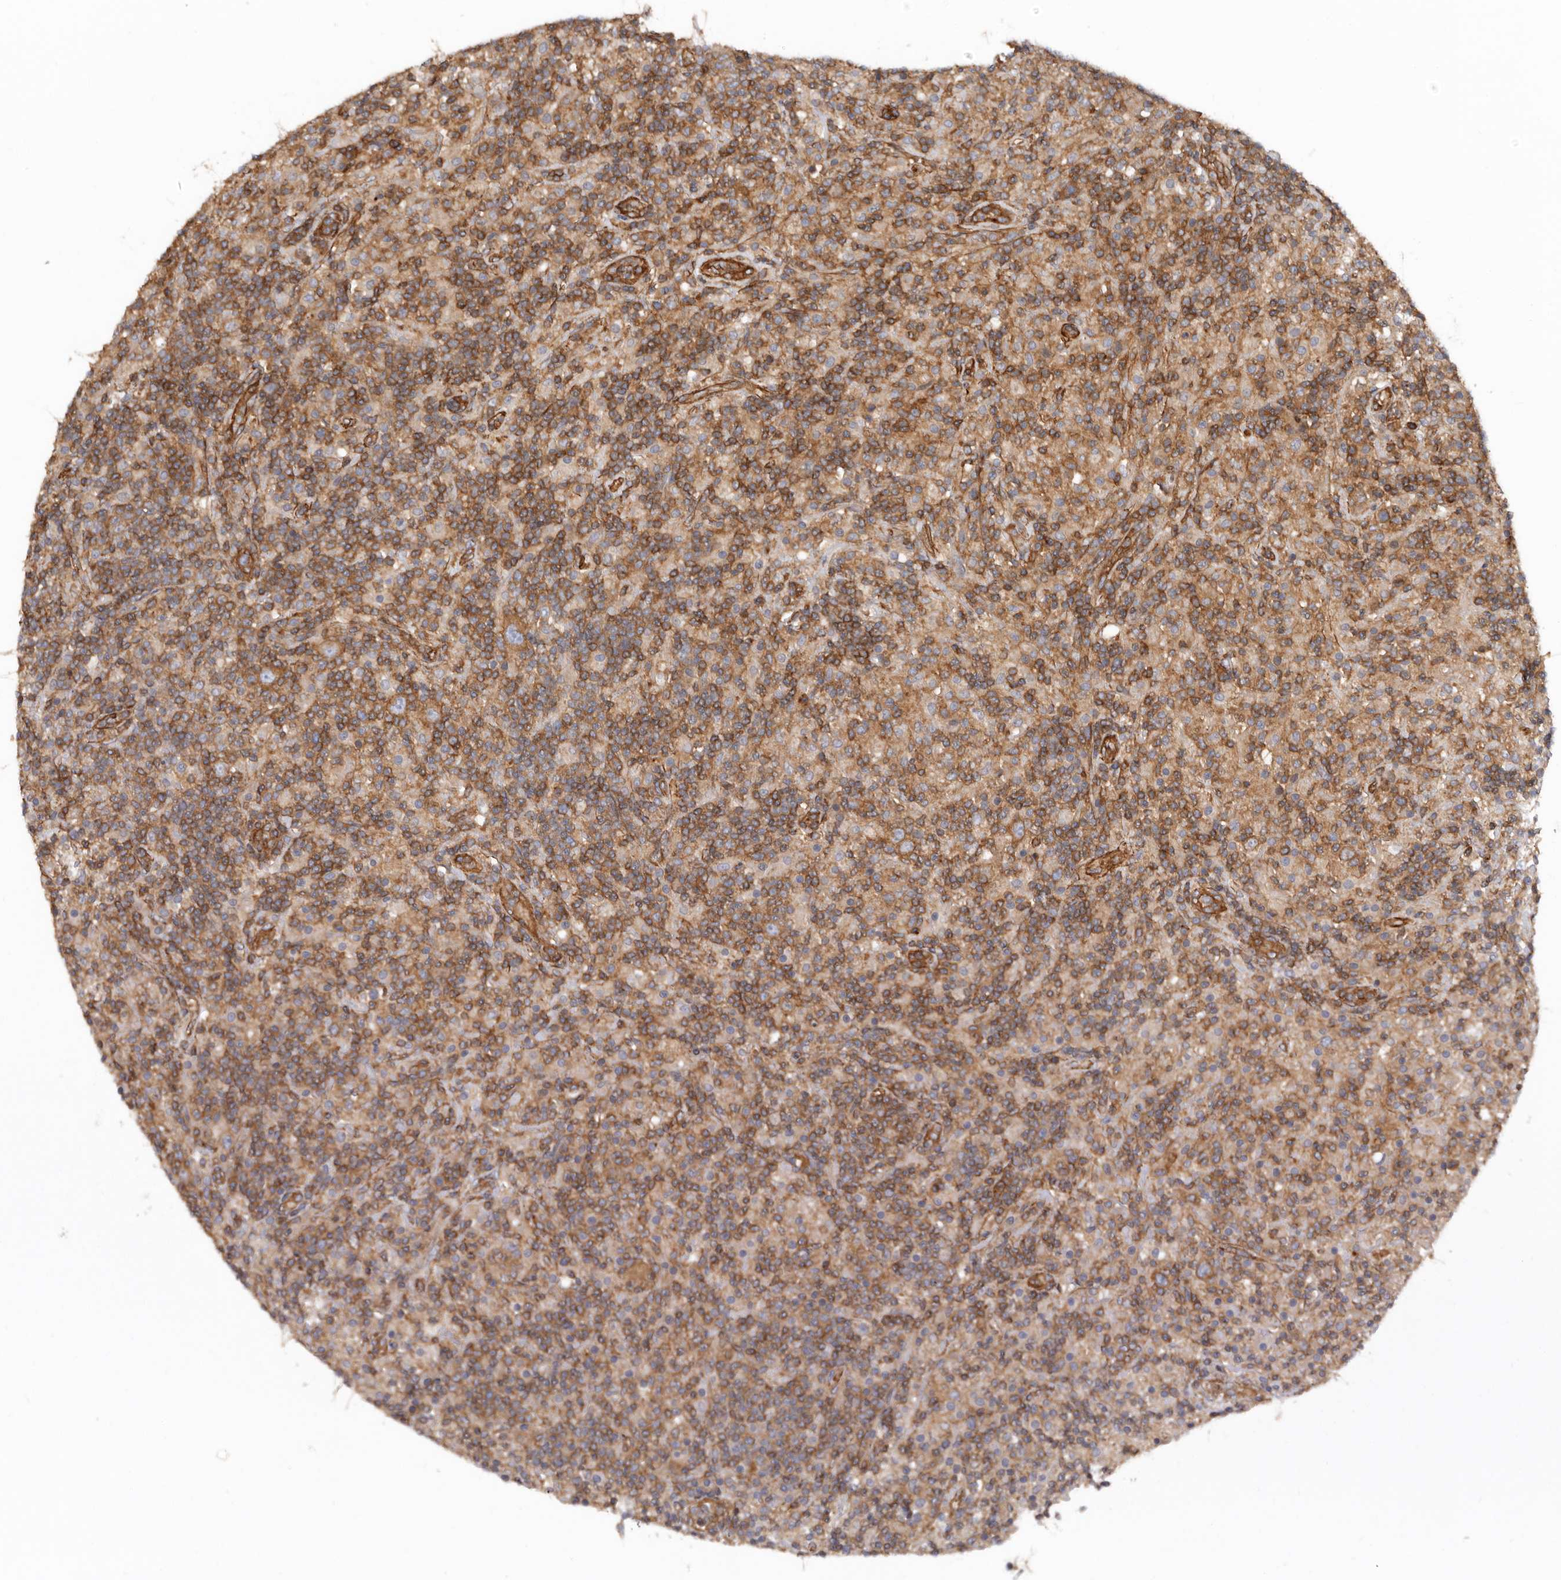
{"staining": {"intensity": "moderate", "quantity": ">75%", "location": "cytoplasmic/membranous"}, "tissue": "lymphoma", "cell_type": "Tumor cells", "image_type": "cancer", "snomed": [{"axis": "morphology", "description": "Hodgkin's disease, NOS"}, {"axis": "topography", "description": "Lymph node"}], "caption": "This histopathology image exhibits immunohistochemistry (IHC) staining of Hodgkin's disease, with medium moderate cytoplasmic/membranous staining in approximately >75% of tumor cells.", "gene": "TMC7", "patient": {"sex": "male", "age": 70}}